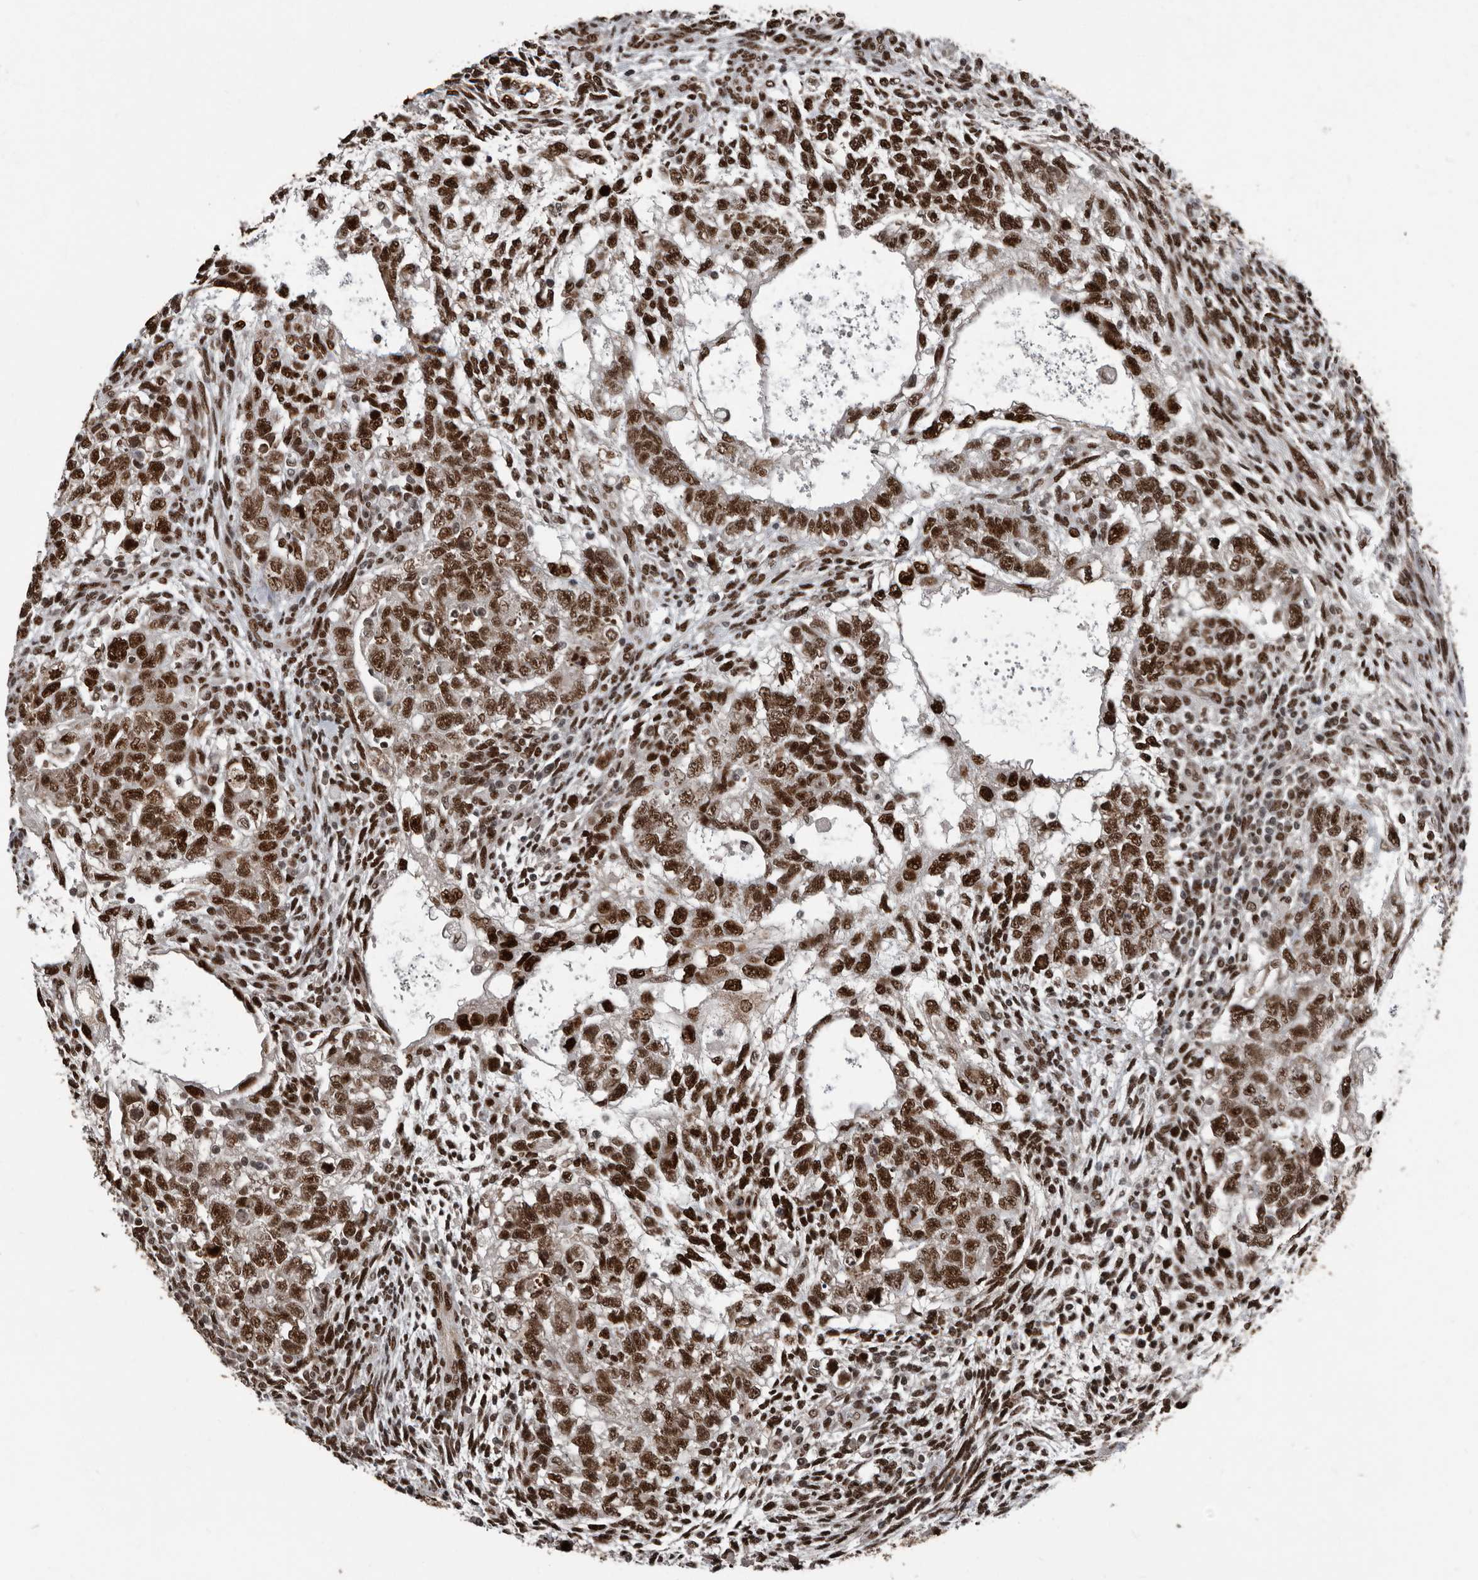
{"staining": {"intensity": "strong", "quantity": ">75%", "location": "nuclear"}, "tissue": "testis cancer", "cell_type": "Tumor cells", "image_type": "cancer", "snomed": [{"axis": "morphology", "description": "Carcinoma, Embryonal, NOS"}, {"axis": "topography", "description": "Testis"}], "caption": "An image of human testis cancer stained for a protein exhibits strong nuclear brown staining in tumor cells. (brown staining indicates protein expression, while blue staining denotes nuclei).", "gene": "CHD1L", "patient": {"sex": "male", "age": 37}}